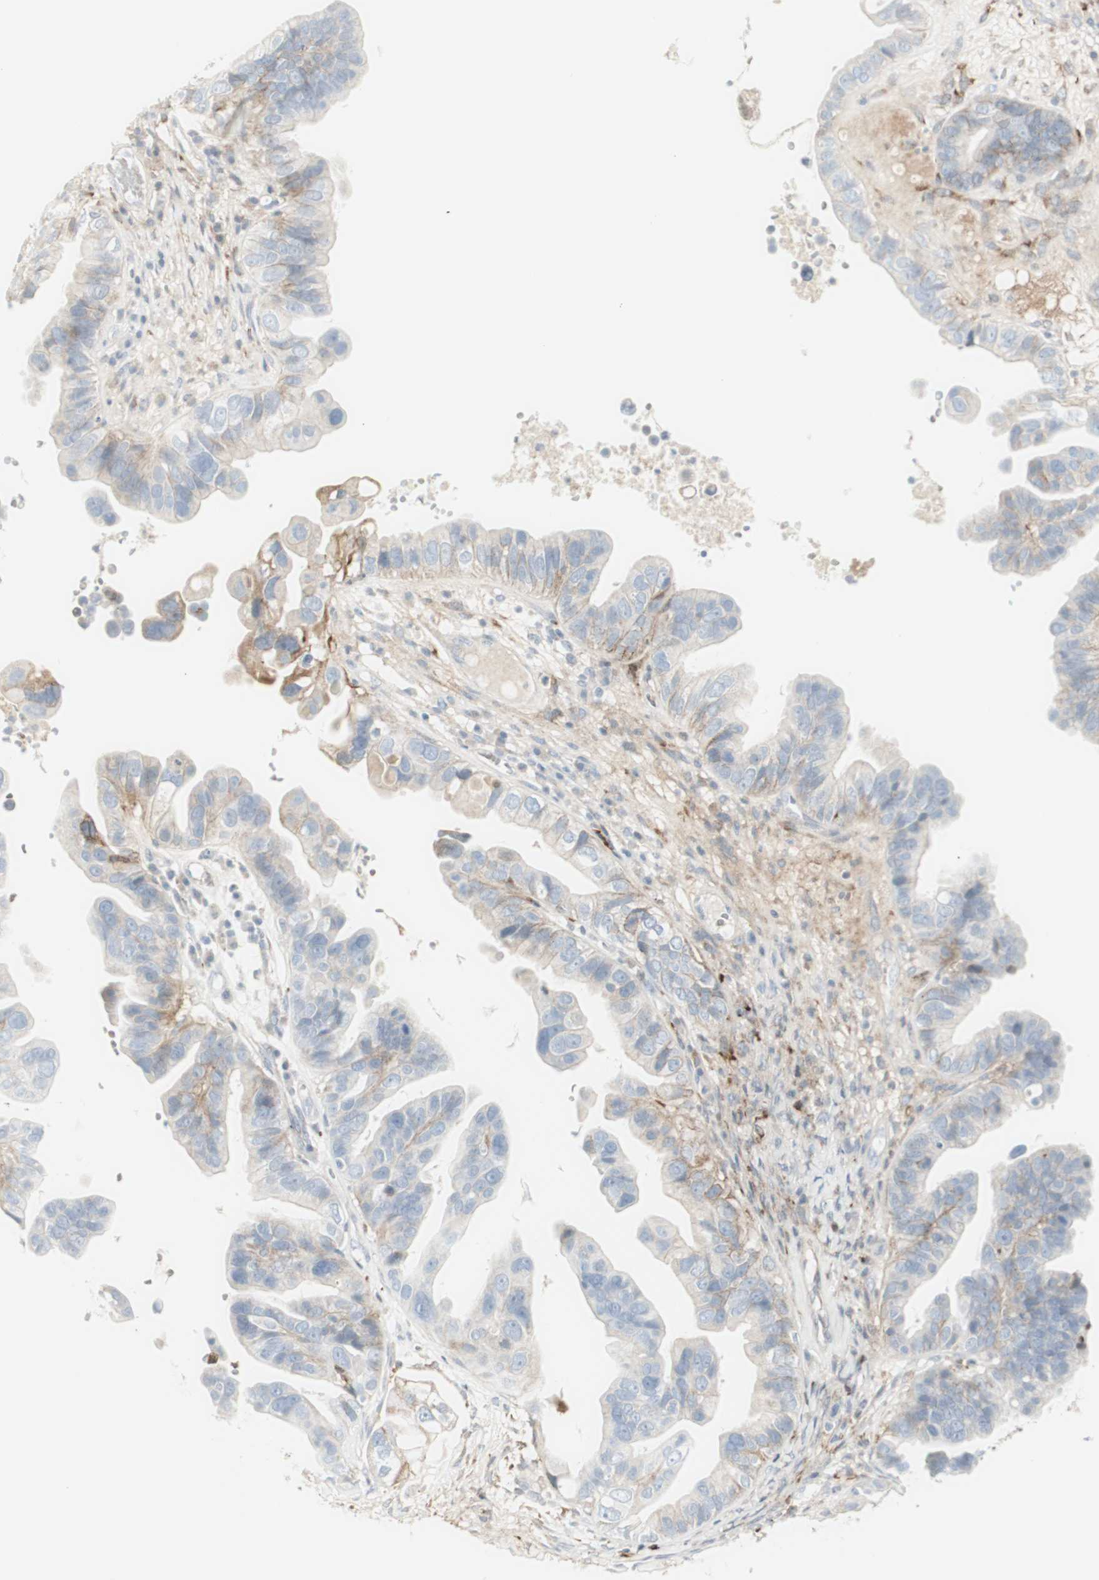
{"staining": {"intensity": "weak", "quantity": "<25%", "location": "cytoplasmic/membranous"}, "tissue": "ovarian cancer", "cell_type": "Tumor cells", "image_type": "cancer", "snomed": [{"axis": "morphology", "description": "Cystadenocarcinoma, serous, NOS"}, {"axis": "topography", "description": "Ovary"}], "caption": "The immunohistochemistry (IHC) photomicrograph has no significant staining in tumor cells of ovarian cancer (serous cystadenocarcinoma) tissue. (DAB (3,3'-diaminobenzidine) IHC, high magnification).", "gene": "MDK", "patient": {"sex": "female", "age": 56}}